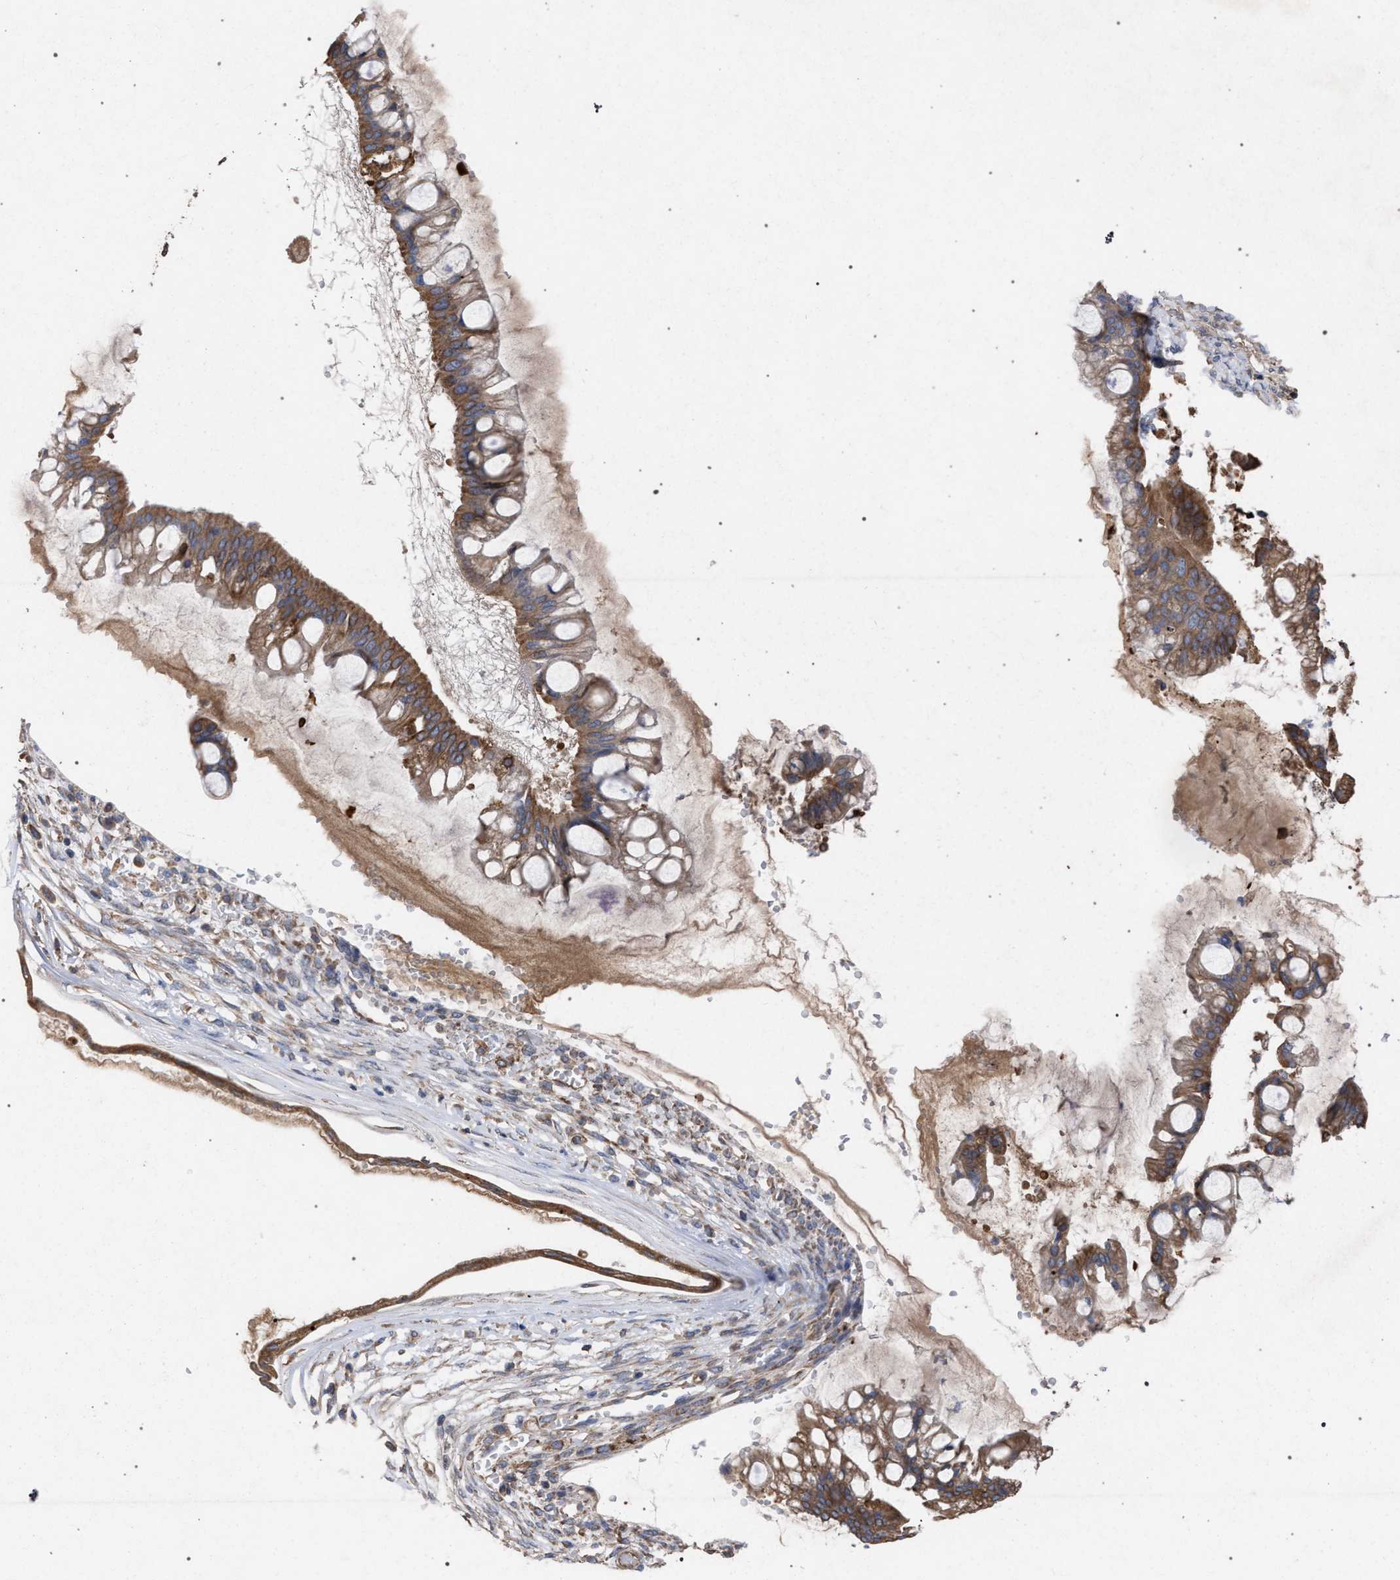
{"staining": {"intensity": "moderate", "quantity": ">75%", "location": "cytoplasmic/membranous"}, "tissue": "ovarian cancer", "cell_type": "Tumor cells", "image_type": "cancer", "snomed": [{"axis": "morphology", "description": "Cystadenocarcinoma, mucinous, NOS"}, {"axis": "topography", "description": "Ovary"}], "caption": "High-magnification brightfield microscopy of ovarian cancer (mucinous cystadenocarcinoma) stained with DAB (brown) and counterstained with hematoxylin (blue). tumor cells exhibit moderate cytoplasmic/membranous staining is identified in about>75% of cells. The staining is performed using DAB brown chromogen to label protein expression. The nuclei are counter-stained blue using hematoxylin.", "gene": "BCL2L12", "patient": {"sex": "female", "age": 73}}